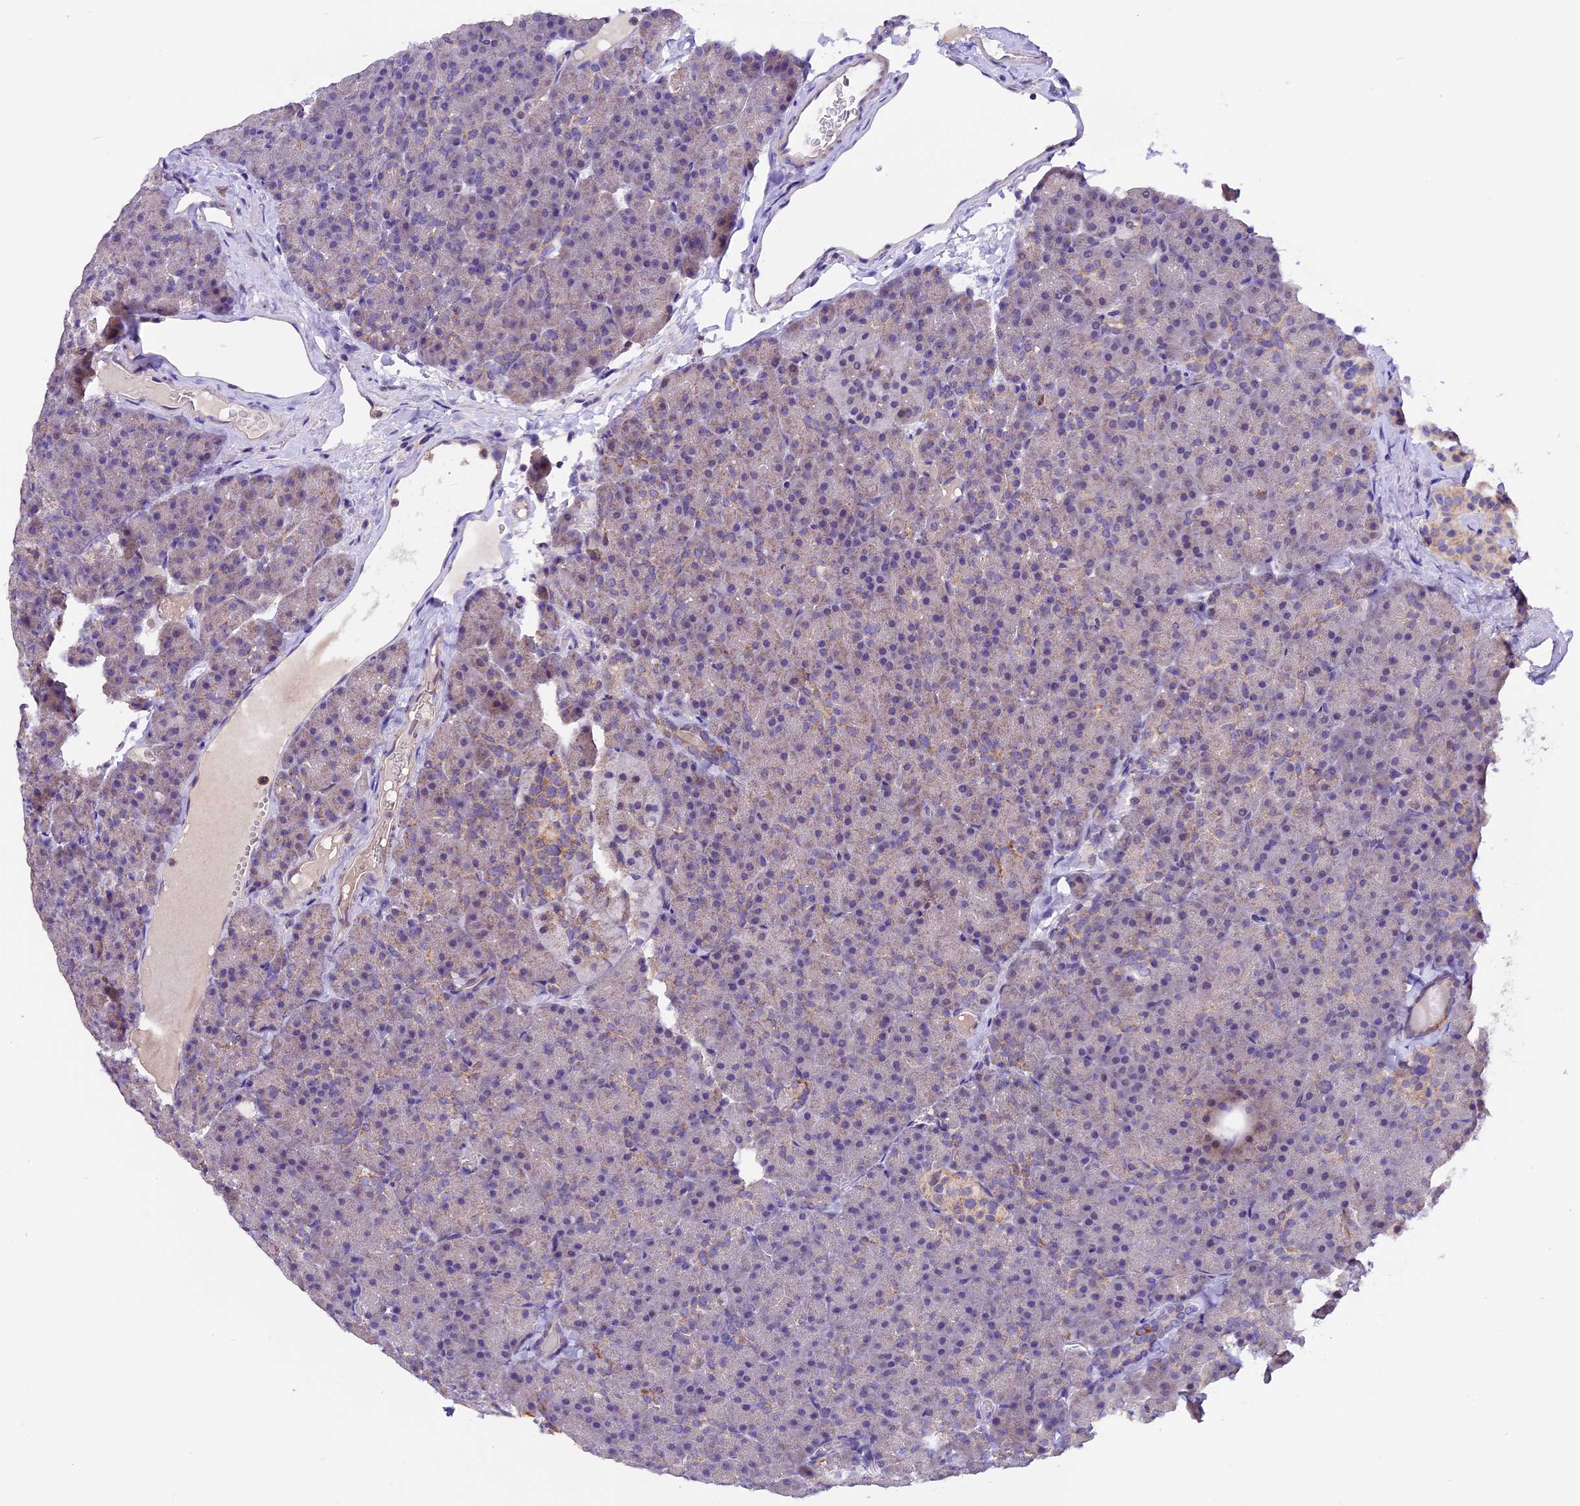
{"staining": {"intensity": "strong", "quantity": "<25%", "location": "cytoplasmic/membranous"}, "tissue": "pancreas", "cell_type": "Exocrine glandular cells", "image_type": "normal", "snomed": [{"axis": "morphology", "description": "Normal tissue, NOS"}, {"axis": "topography", "description": "Pancreas"}], "caption": "The photomicrograph displays immunohistochemical staining of benign pancreas. There is strong cytoplasmic/membranous positivity is seen in about <25% of exocrine glandular cells. (Stains: DAB (3,3'-diaminobenzidine) in brown, nuclei in blue, Microscopy: brightfield microscopy at high magnification).", "gene": "DDX28", "patient": {"sex": "male", "age": 36}}